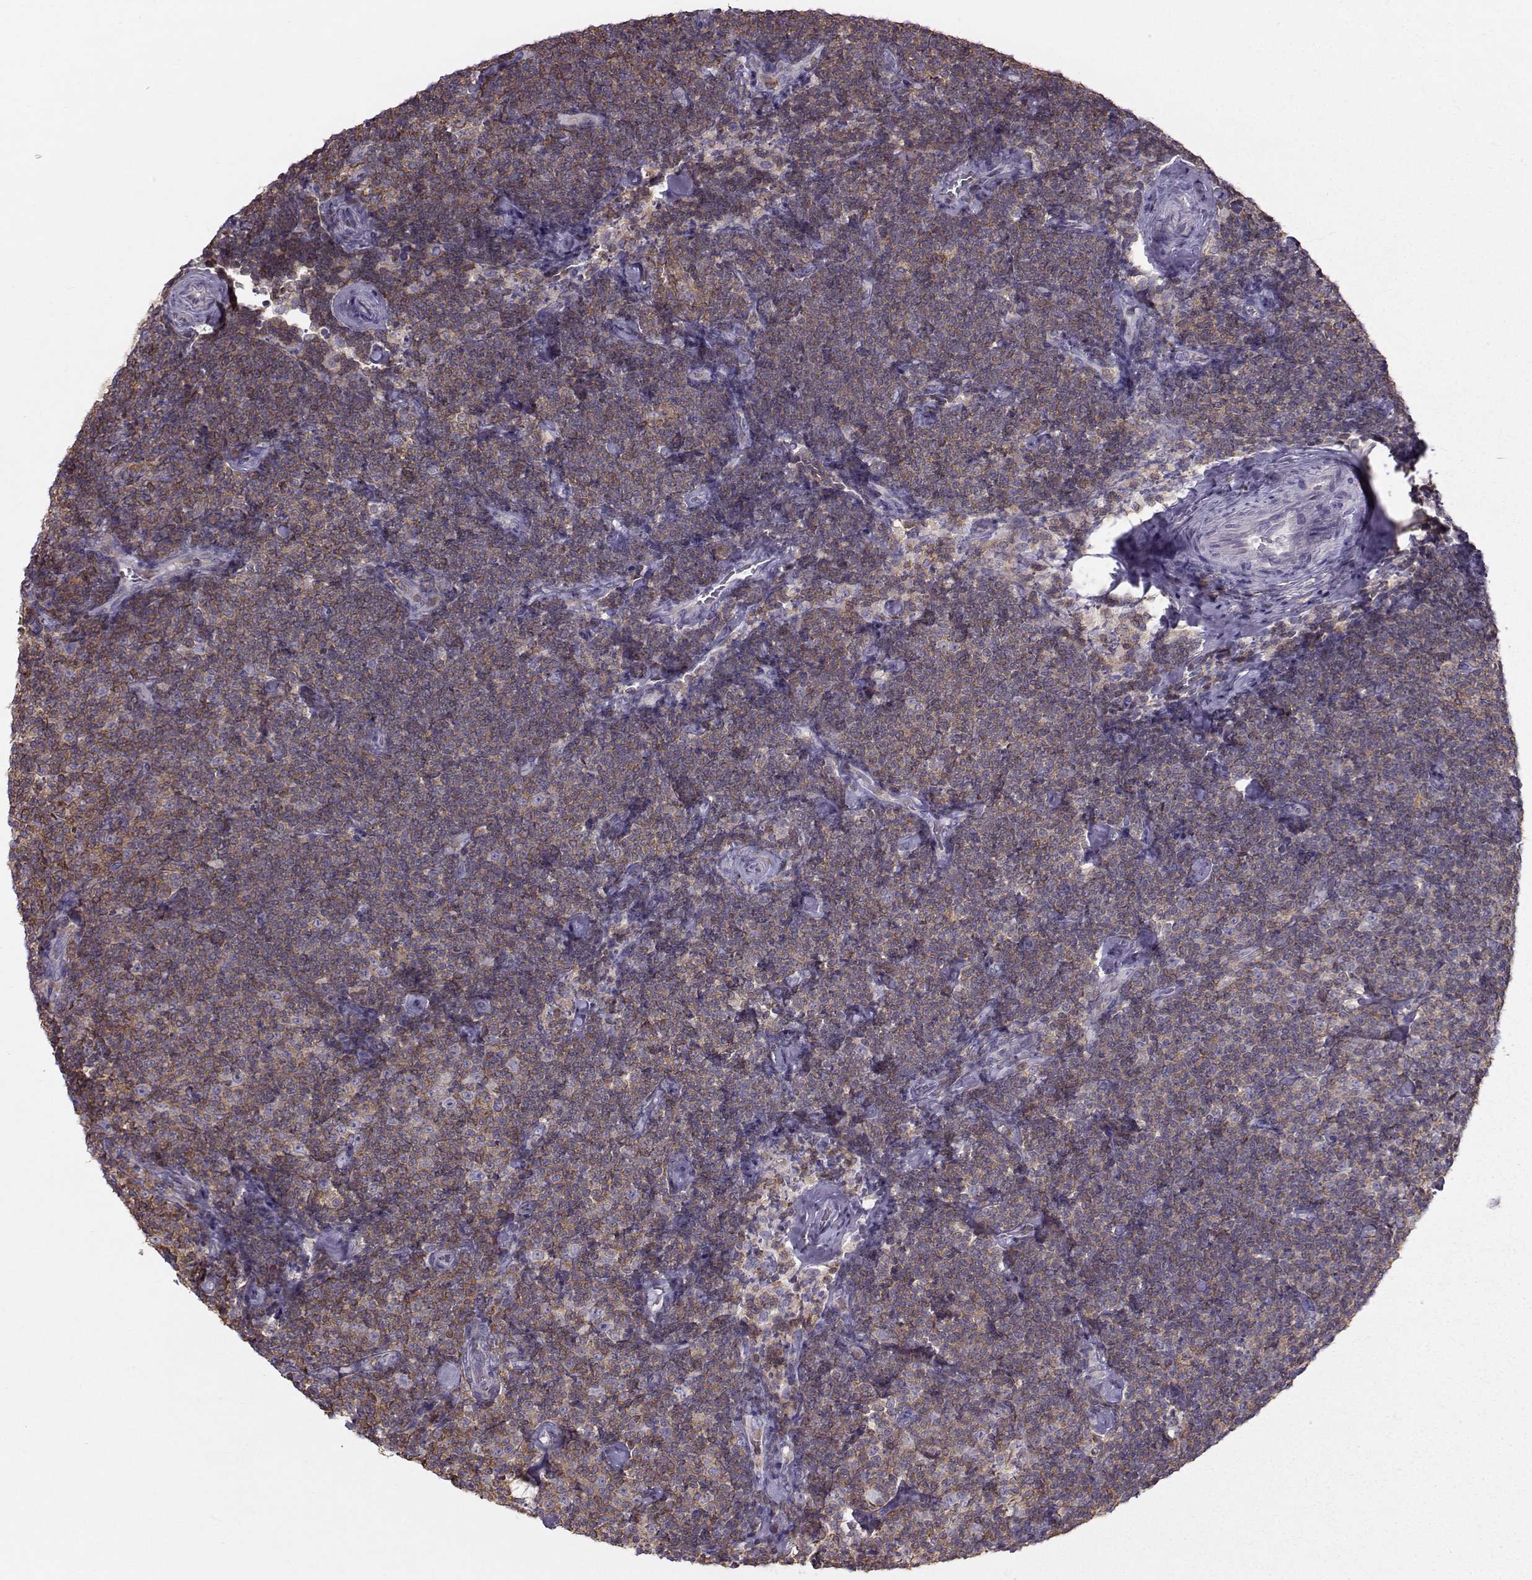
{"staining": {"intensity": "moderate", "quantity": ">75%", "location": "cytoplasmic/membranous"}, "tissue": "lymphoma", "cell_type": "Tumor cells", "image_type": "cancer", "snomed": [{"axis": "morphology", "description": "Malignant lymphoma, non-Hodgkin's type, Low grade"}, {"axis": "topography", "description": "Lymph node"}], "caption": "There is medium levels of moderate cytoplasmic/membranous positivity in tumor cells of lymphoma, as demonstrated by immunohistochemical staining (brown color).", "gene": "ZBTB32", "patient": {"sex": "male", "age": 81}}